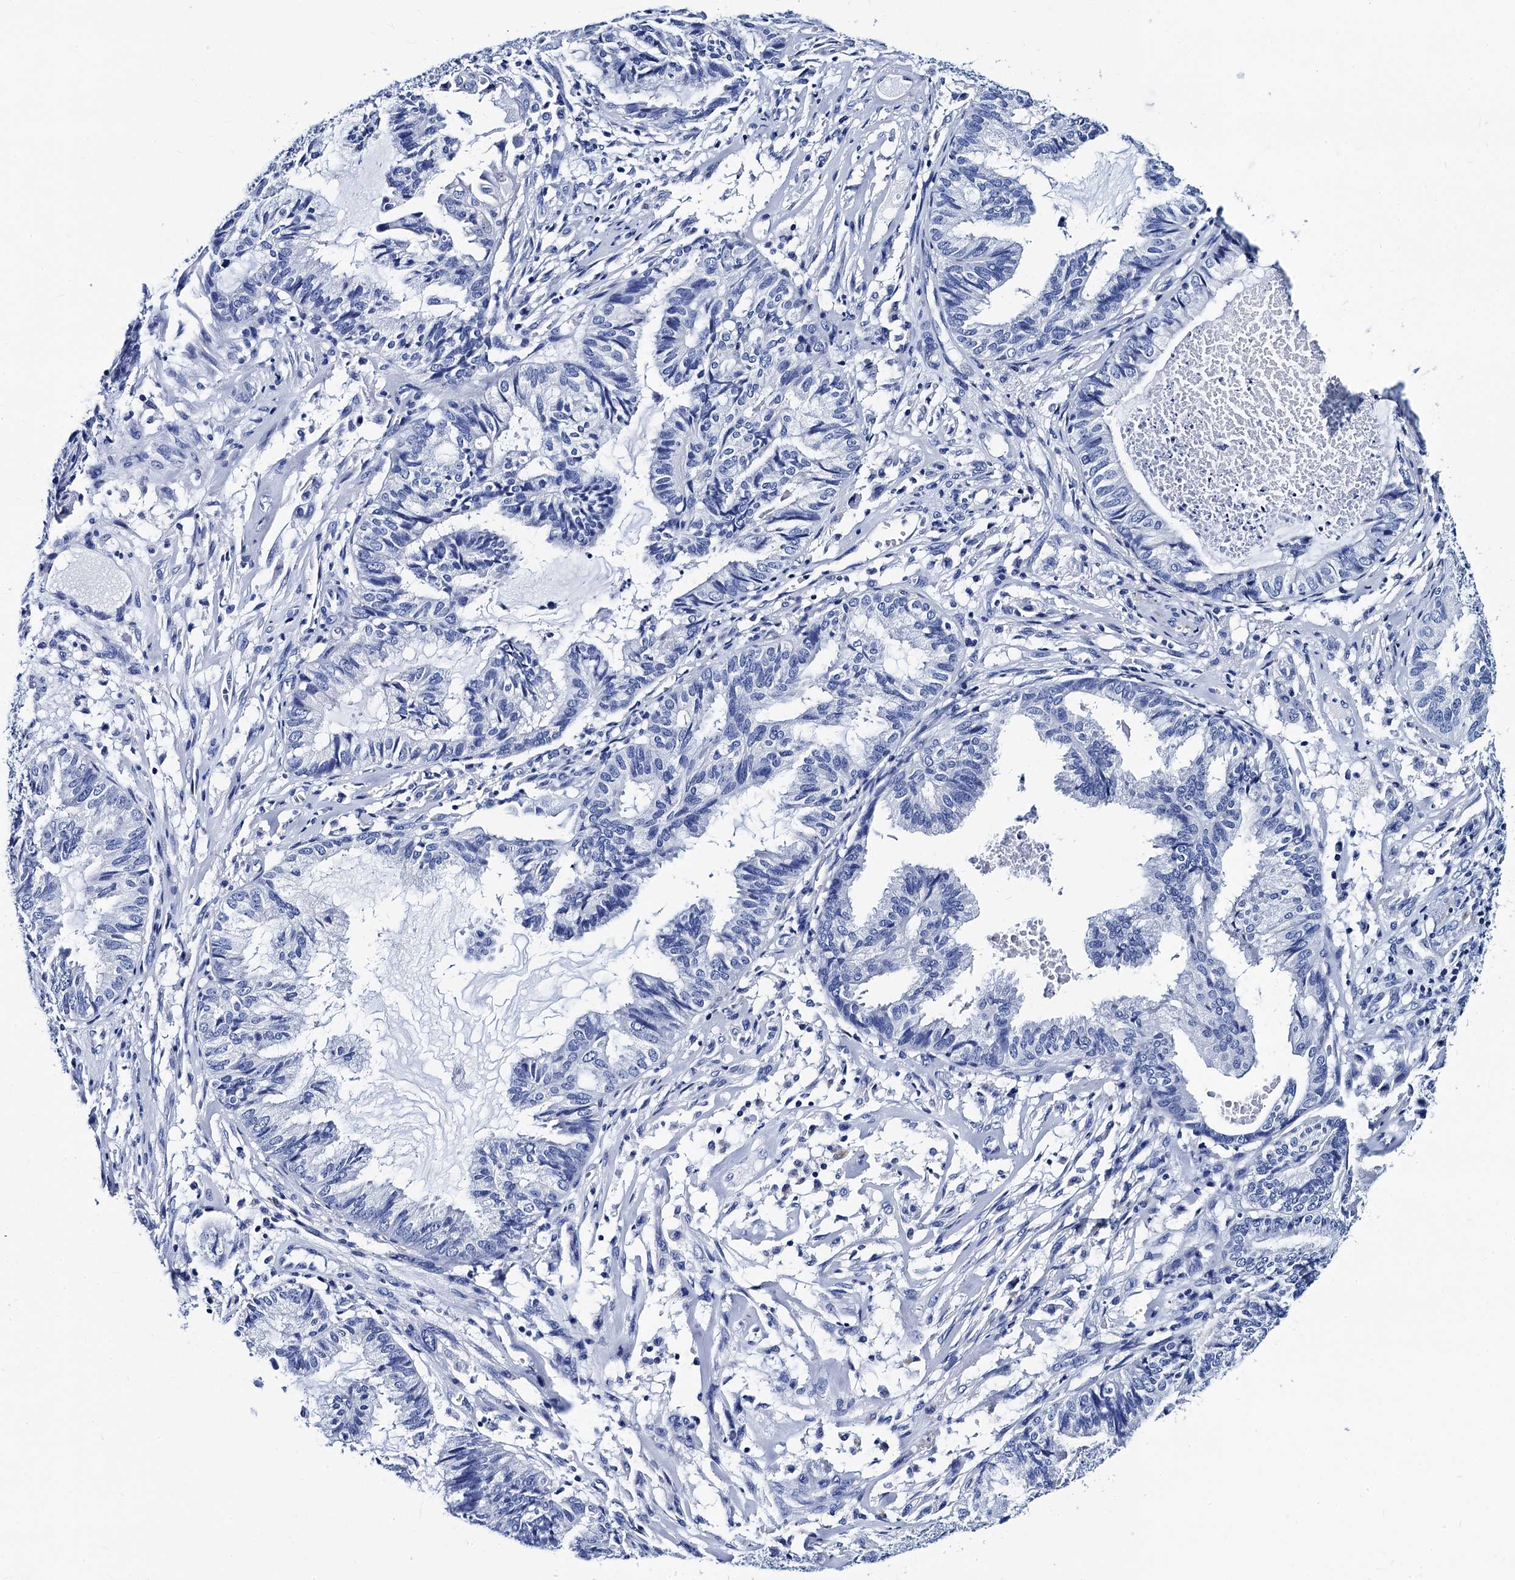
{"staining": {"intensity": "negative", "quantity": "none", "location": "none"}, "tissue": "endometrial cancer", "cell_type": "Tumor cells", "image_type": "cancer", "snomed": [{"axis": "morphology", "description": "Adenocarcinoma, NOS"}, {"axis": "topography", "description": "Endometrium"}], "caption": "Human adenocarcinoma (endometrial) stained for a protein using immunohistochemistry reveals no positivity in tumor cells.", "gene": "MYBPC3", "patient": {"sex": "female", "age": 86}}